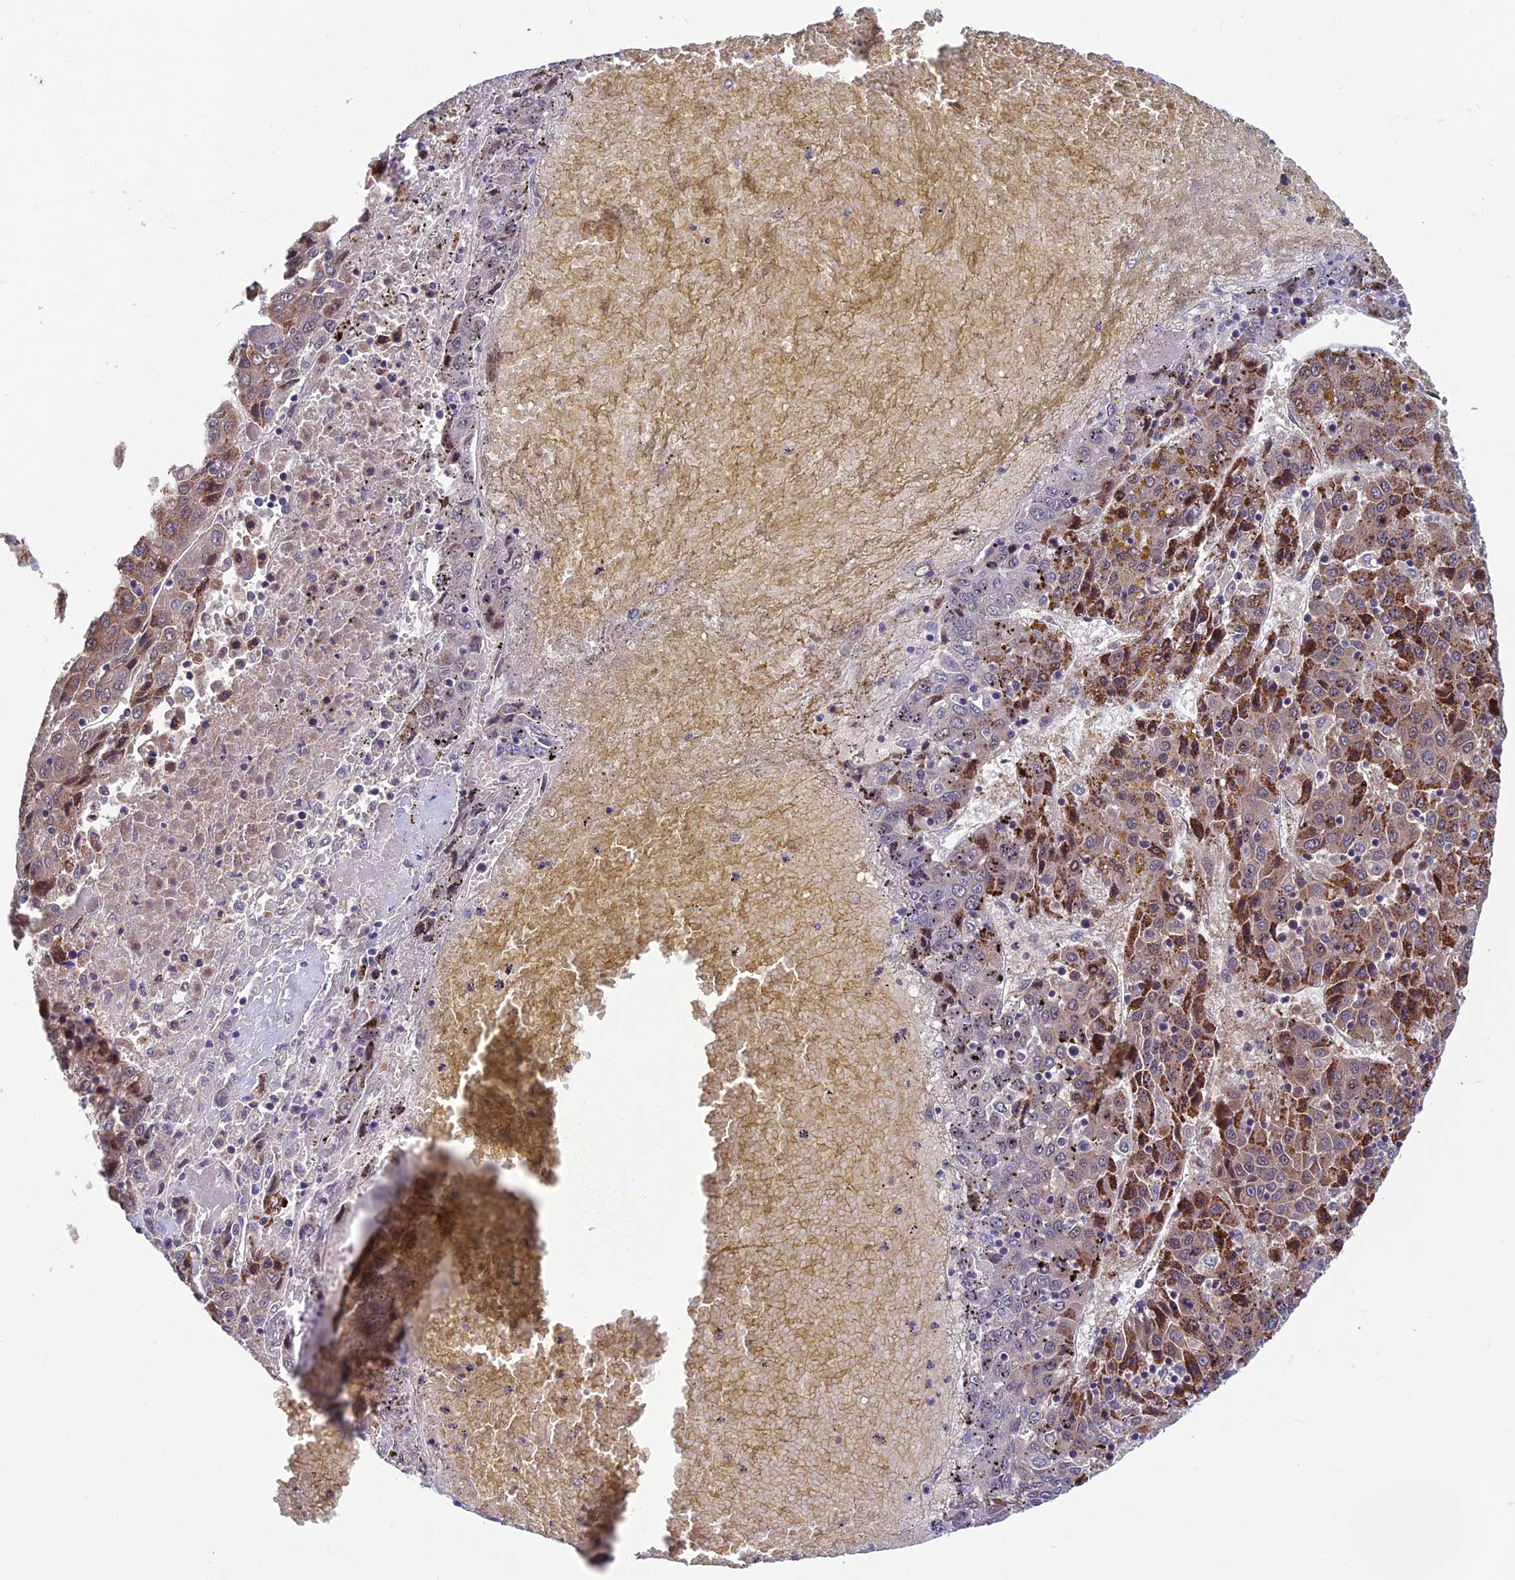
{"staining": {"intensity": "moderate", "quantity": "25%-75%", "location": "cytoplasmic/membranous"}, "tissue": "liver cancer", "cell_type": "Tumor cells", "image_type": "cancer", "snomed": [{"axis": "morphology", "description": "Carcinoma, Hepatocellular, NOS"}, {"axis": "topography", "description": "Liver"}], "caption": "Tumor cells display moderate cytoplasmic/membranous expression in approximately 25%-75% of cells in liver hepatocellular carcinoma. The staining was performed using DAB to visualize the protein expression in brown, while the nuclei were stained in blue with hematoxylin (Magnification: 20x).", "gene": "CCDC15", "patient": {"sex": "female", "age": 53}}